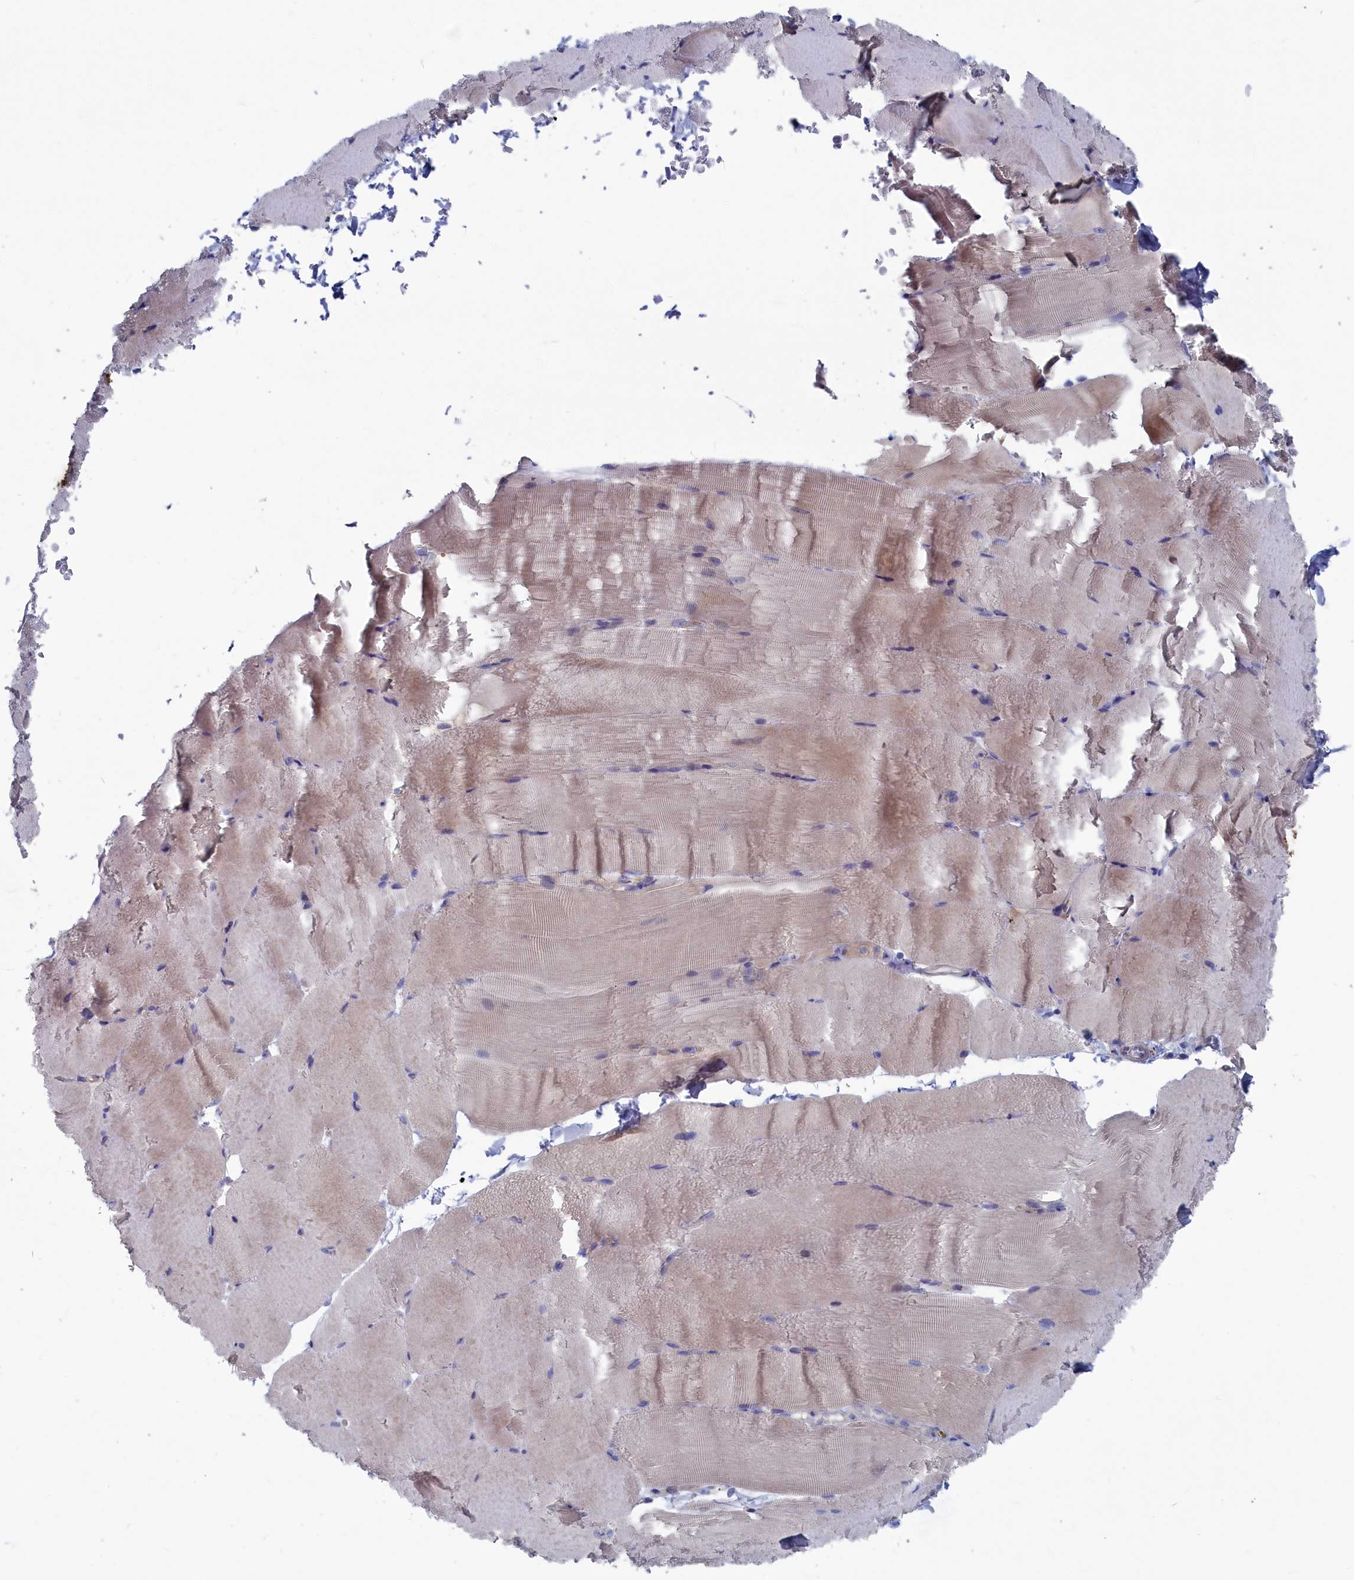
{"staining": {"intensity": "weak", "quantity": "25%-75%", "location": "cytoplasmic/membranous"}, "tissue": "skeletal muscle", "cell_type": "Myocytes", "image_type": "normal", "snomed": [{"axis": "morphology", "description": "Normal tissue, NOS"}, {"axis": "topography", "description": "Skeletal muscle"}, {"axis": "topography", "description": "Parathyroid gland"}], "caption": "High-magnification brightfield microscopy of normal skeletal muscle stained with DAB (3,3'-diaminobenzidine) (brown) and counterstained with hematoxylin (blue). myocytes exhibit weak cytoplasmic/membranous staining is identified in about25%-75% of cells.", "gene": "CEND1", "patient": {"sex": "female", "age": 37}}